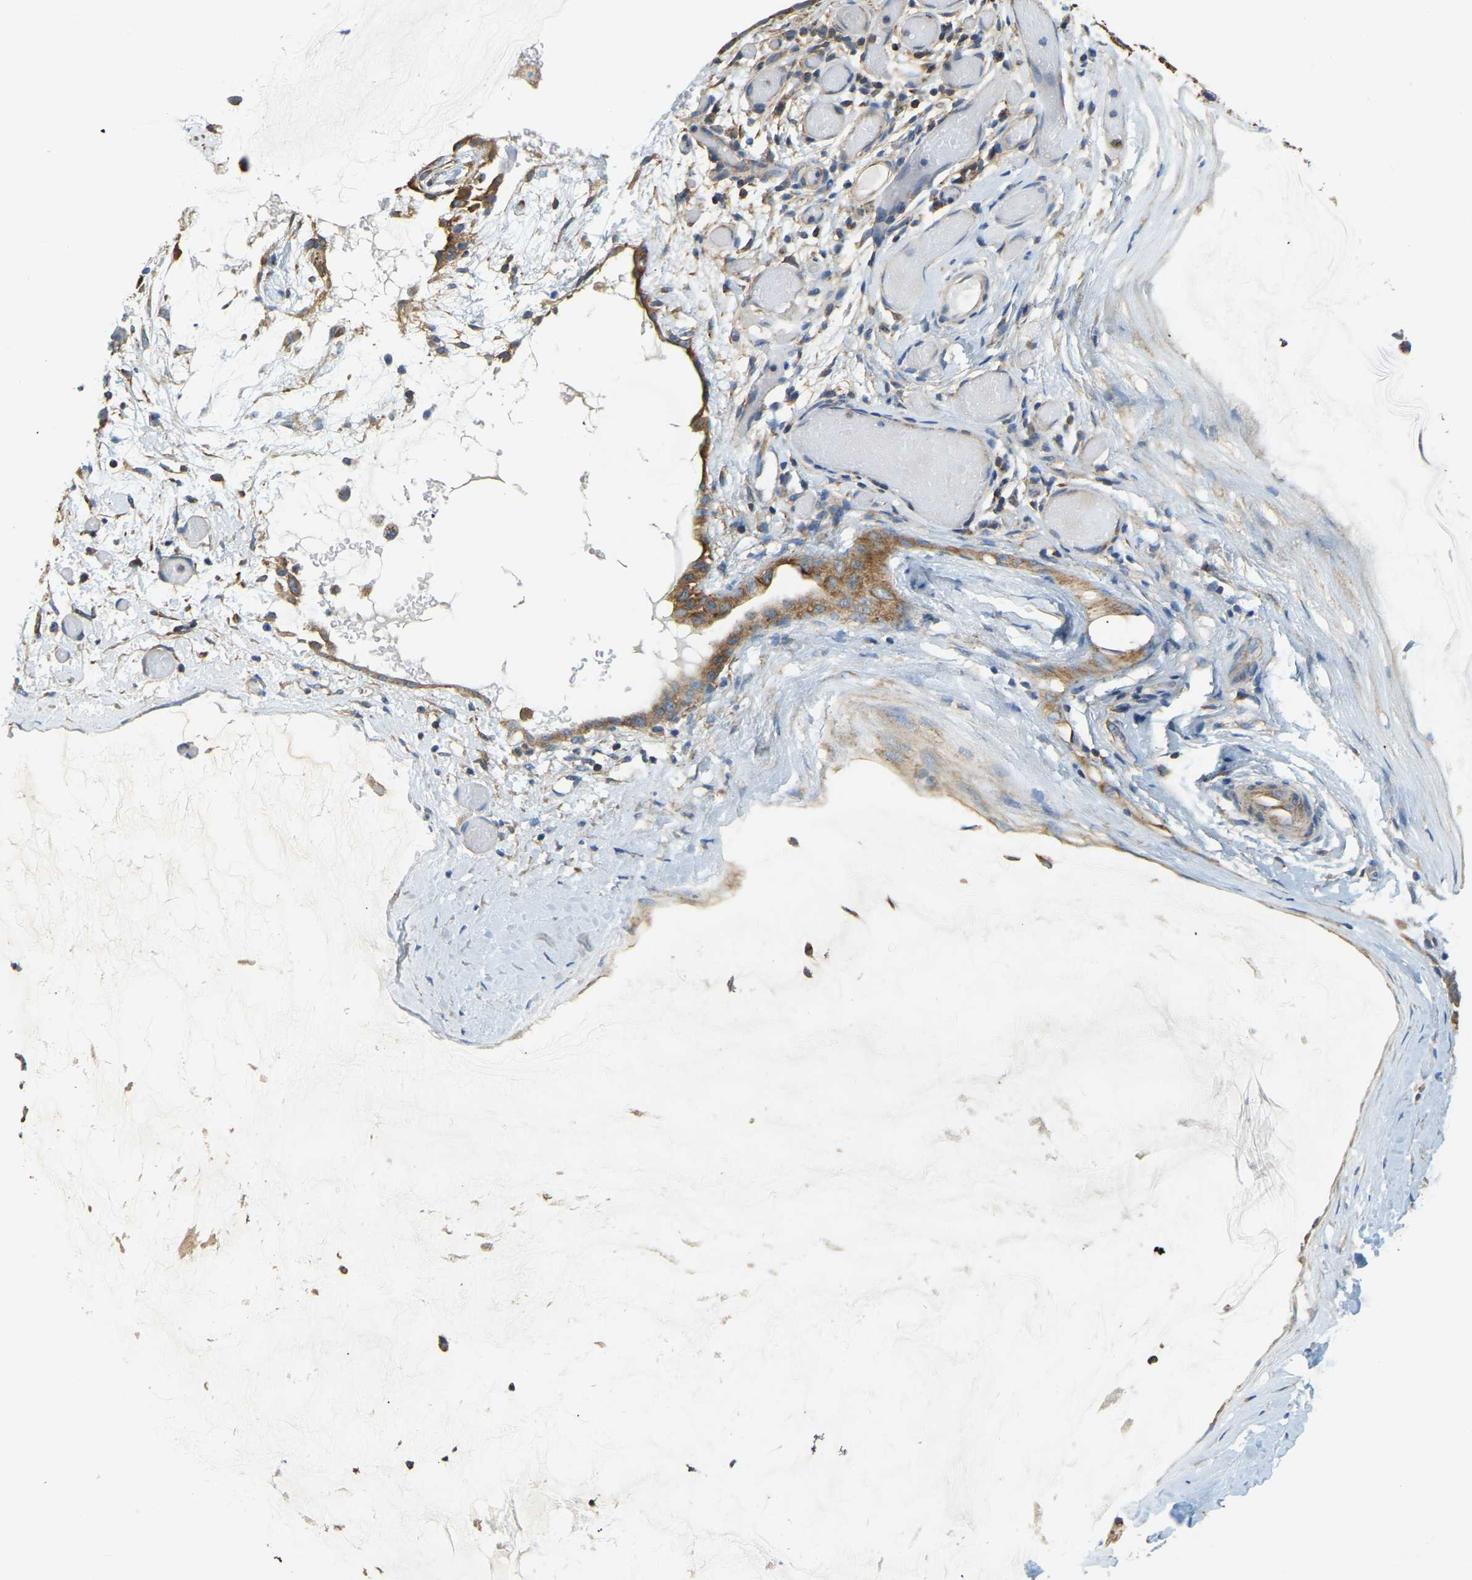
{"staining": {"intensity": "moderate", "quantity": ">75%", "location": "cytoplasmic/membranous"}, "tissue": "ovarian cancer", "cell_type": "Tumor cells", "image_type": "cancer", "snomed": [{"axis": "morphology", "description": "Cystadenocarcinoma, mucinous, NOS"}, {"axis": "topography", "description": "Ovary"}], "caption": "Brown immunohistochemical staining in ovarian cancer (mucinous cystadenocarcinoma) displays moderate cytoplasmic/membranous expression in about >75% of tumor cells. Using DAB (3,3'-diaminobenzidine) (brown) and hematoxylin (blue) stains, captured at high magnification using brightfield microscopy.", "gene": "AHNAK", "patient": {"sex": "female", "age": 39}}